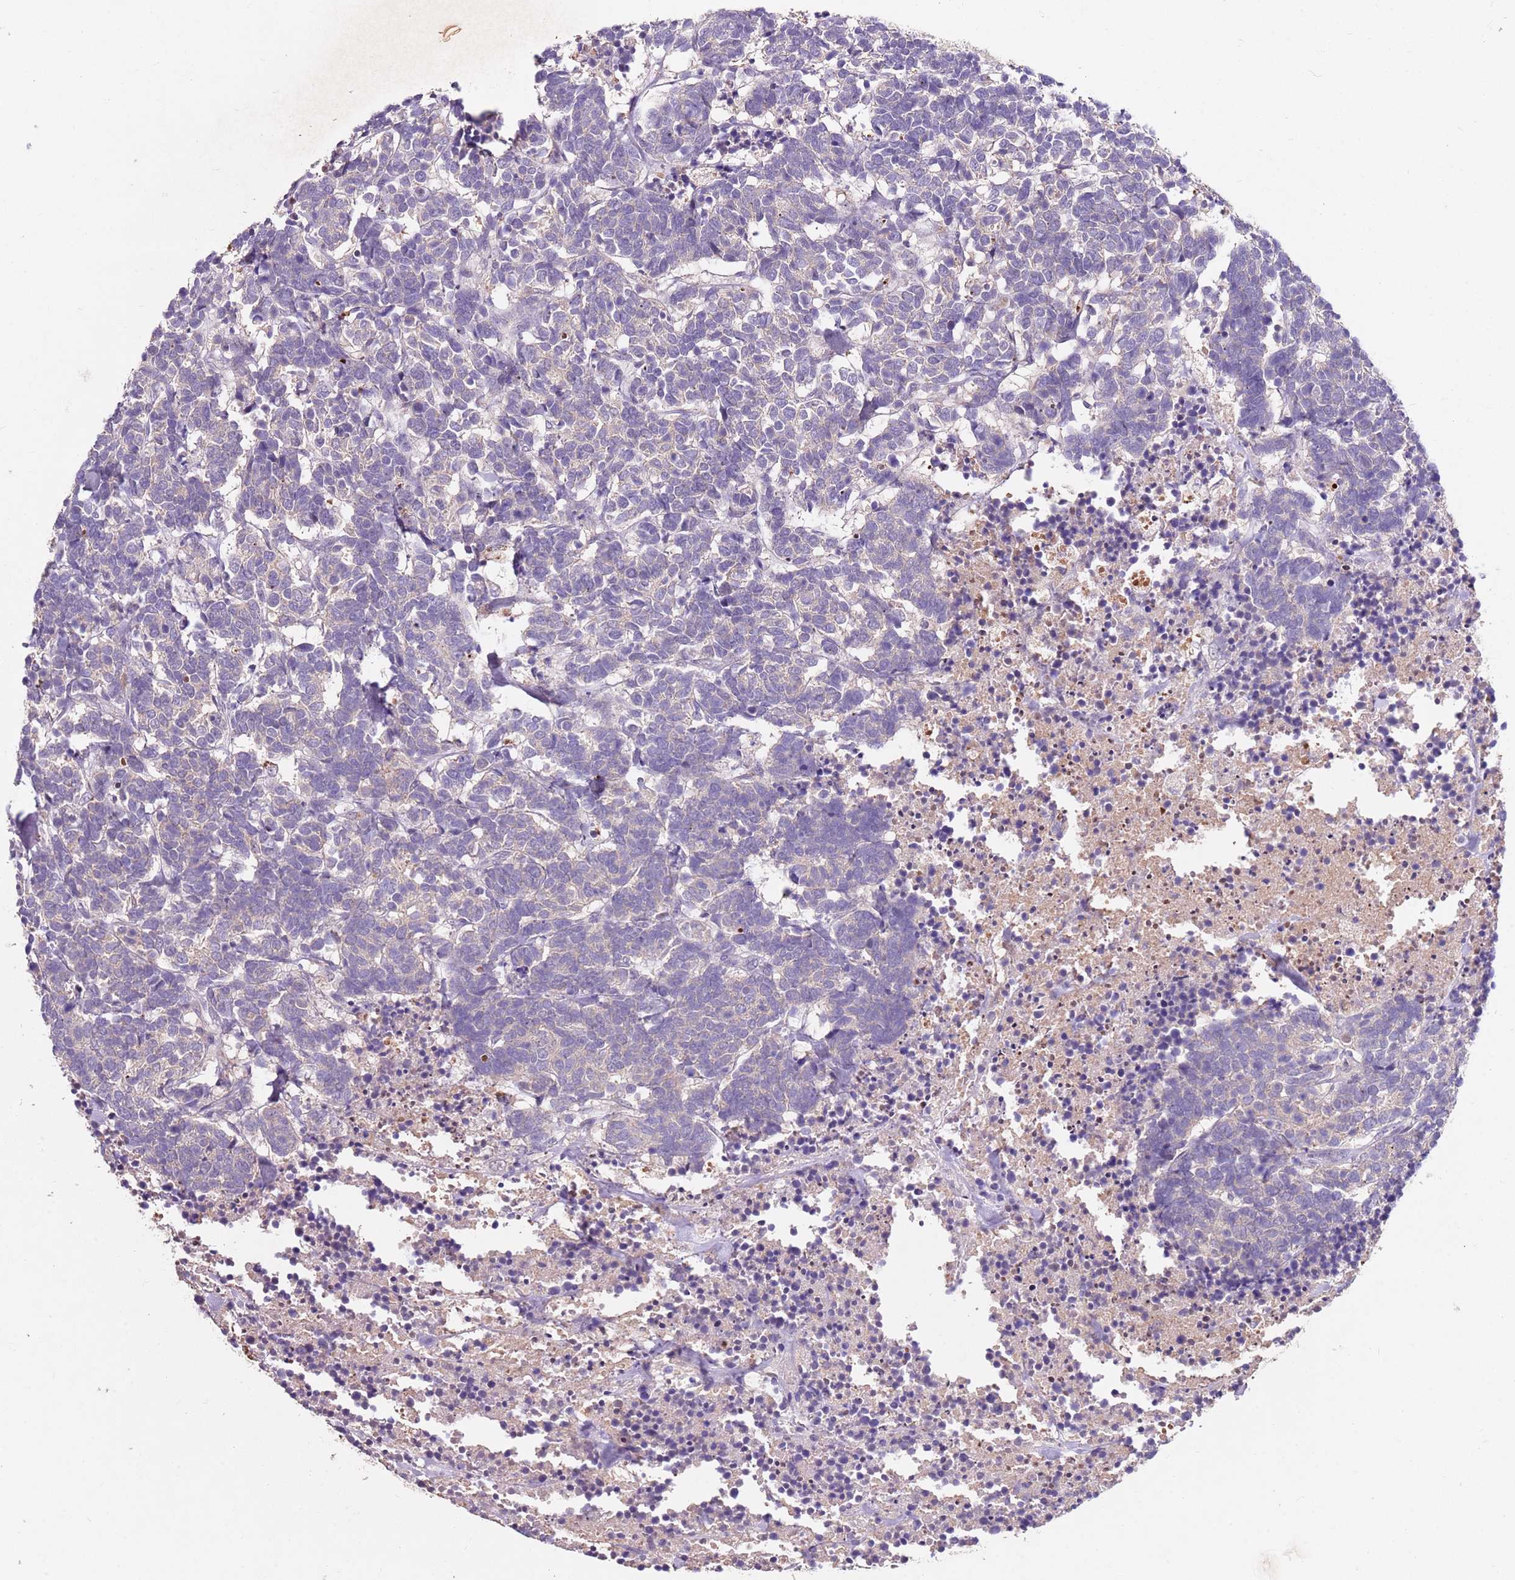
{"staining": {"intensity": "negative", "quantity": "none", "location": "none"}, "tissue": "carcinoid", "cell_type": "Tumor cells", "image_type": "cancer", "snomed": [{"axis": "morphology", "description": "Carcinoma, NOS"}, {"axis": "morphology", "description": "Carcinoid, malignant, NOS"}, {"axis": "topography", "description": "Urinary bladder"}], "caption": "There is no significant expression in tumor cells of carcinoid.", "gene": "NRDE2", "patient": {"sex": "male", "age": 57}}